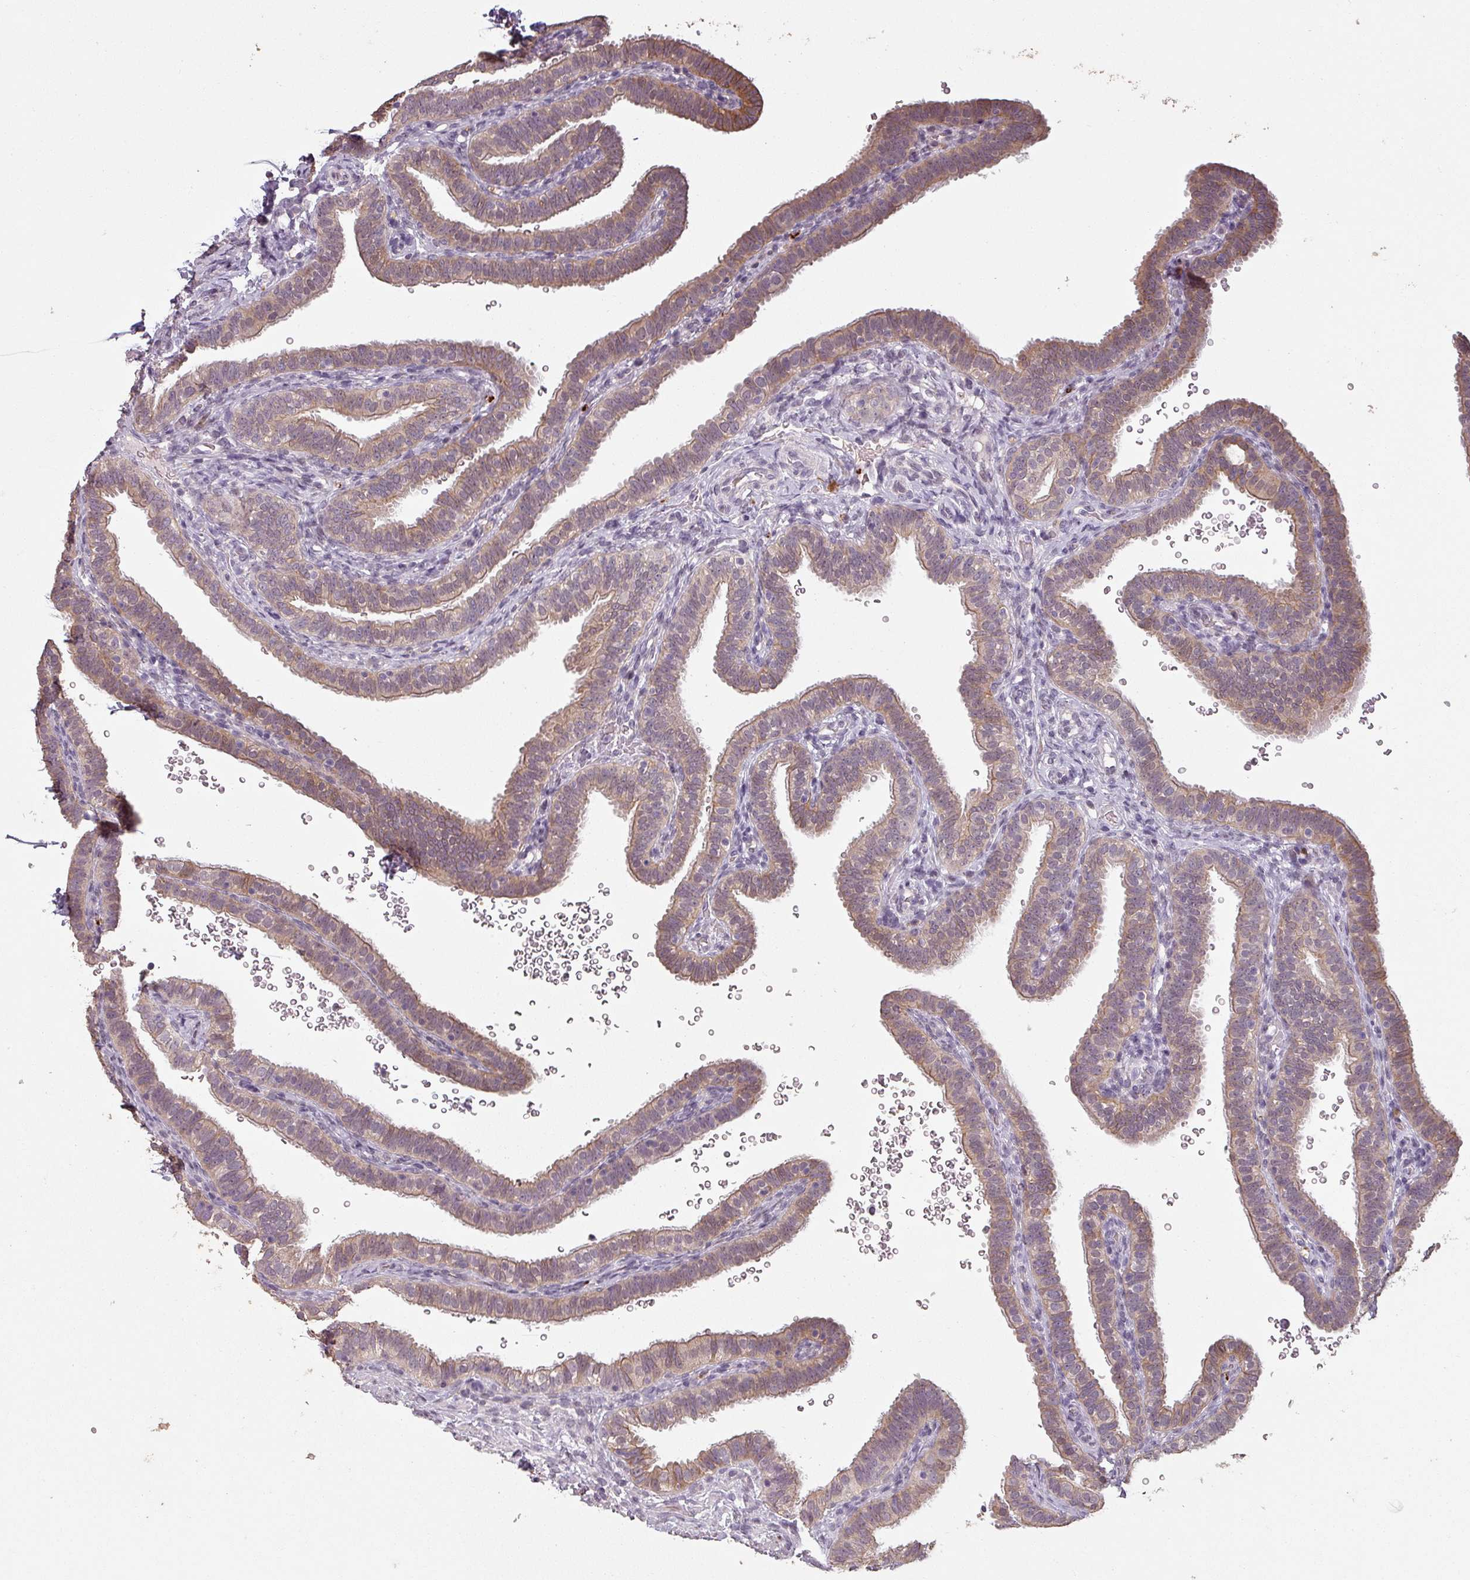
{"staining": {"intensity": "moderate", "quantity": ">75%", "location": "cytoplasmic/membranous"}, "tissue": "fallopian tube", "cell_type": "Glandular cells", "image_type": "normal", "snomed": [{"axis": "morphology", "description": "Normal tissue, NOS"}, {"axis": "topography", "description": "Fallopian tube"}], "caption": "Normal fallopian tube displays moderate cytoplasmic/membranous staining in approximately >75% of glandular cells (Stains: DAB in brown, nuclei in blue, Microscopy: brightfield microscopy at high magnification)..", "gene": "LYPLA1", "patient": {"sex": "female", "age": 41}}